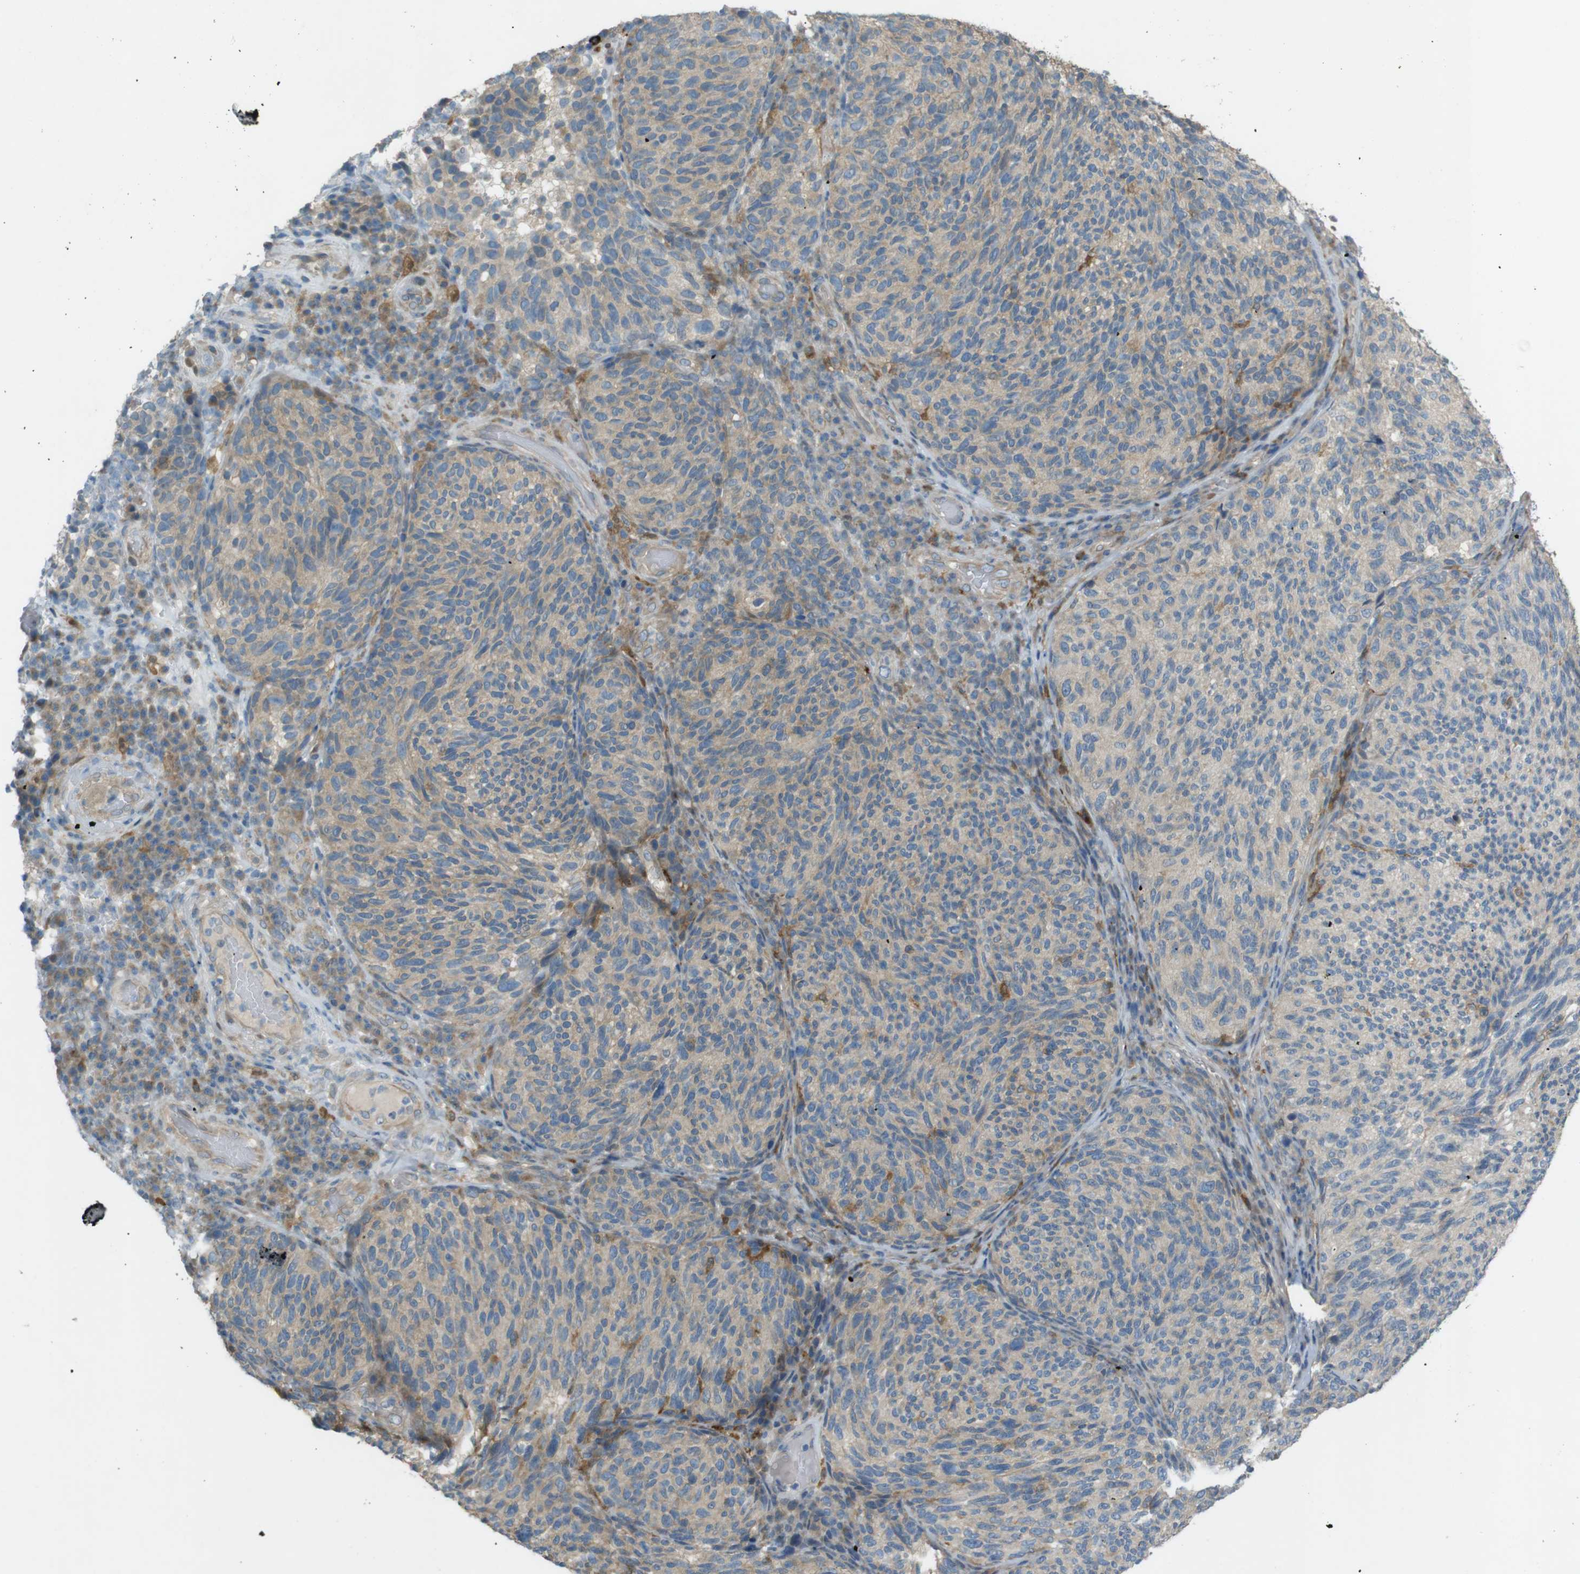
{"staining": {"intensity": "weak", "quantity": "25%-75%", "location": "cytoplasmic/membranous"}, "tissue": "melanoma", "cell_type": "Tumor cells", "image_type": "cancer", "snomed": [{"axis": "morphology", "description": "Malignant melanoma, NOS"}, {"axis": "topography", "description": "Skin"}], "caption": "Immunohistochemistry (IHC) histopathology image of neoplastic tissue: human melanoma stained using immunohistochemistry demonstrates low levels of weak protein expression localized specifically in the cytoplasmic/membranous of tumor cells, appearing as a cytoplasmic/membranous brown color.", "gene": "TMEM41B", "patient": {"sex": "female", "age": 73}}